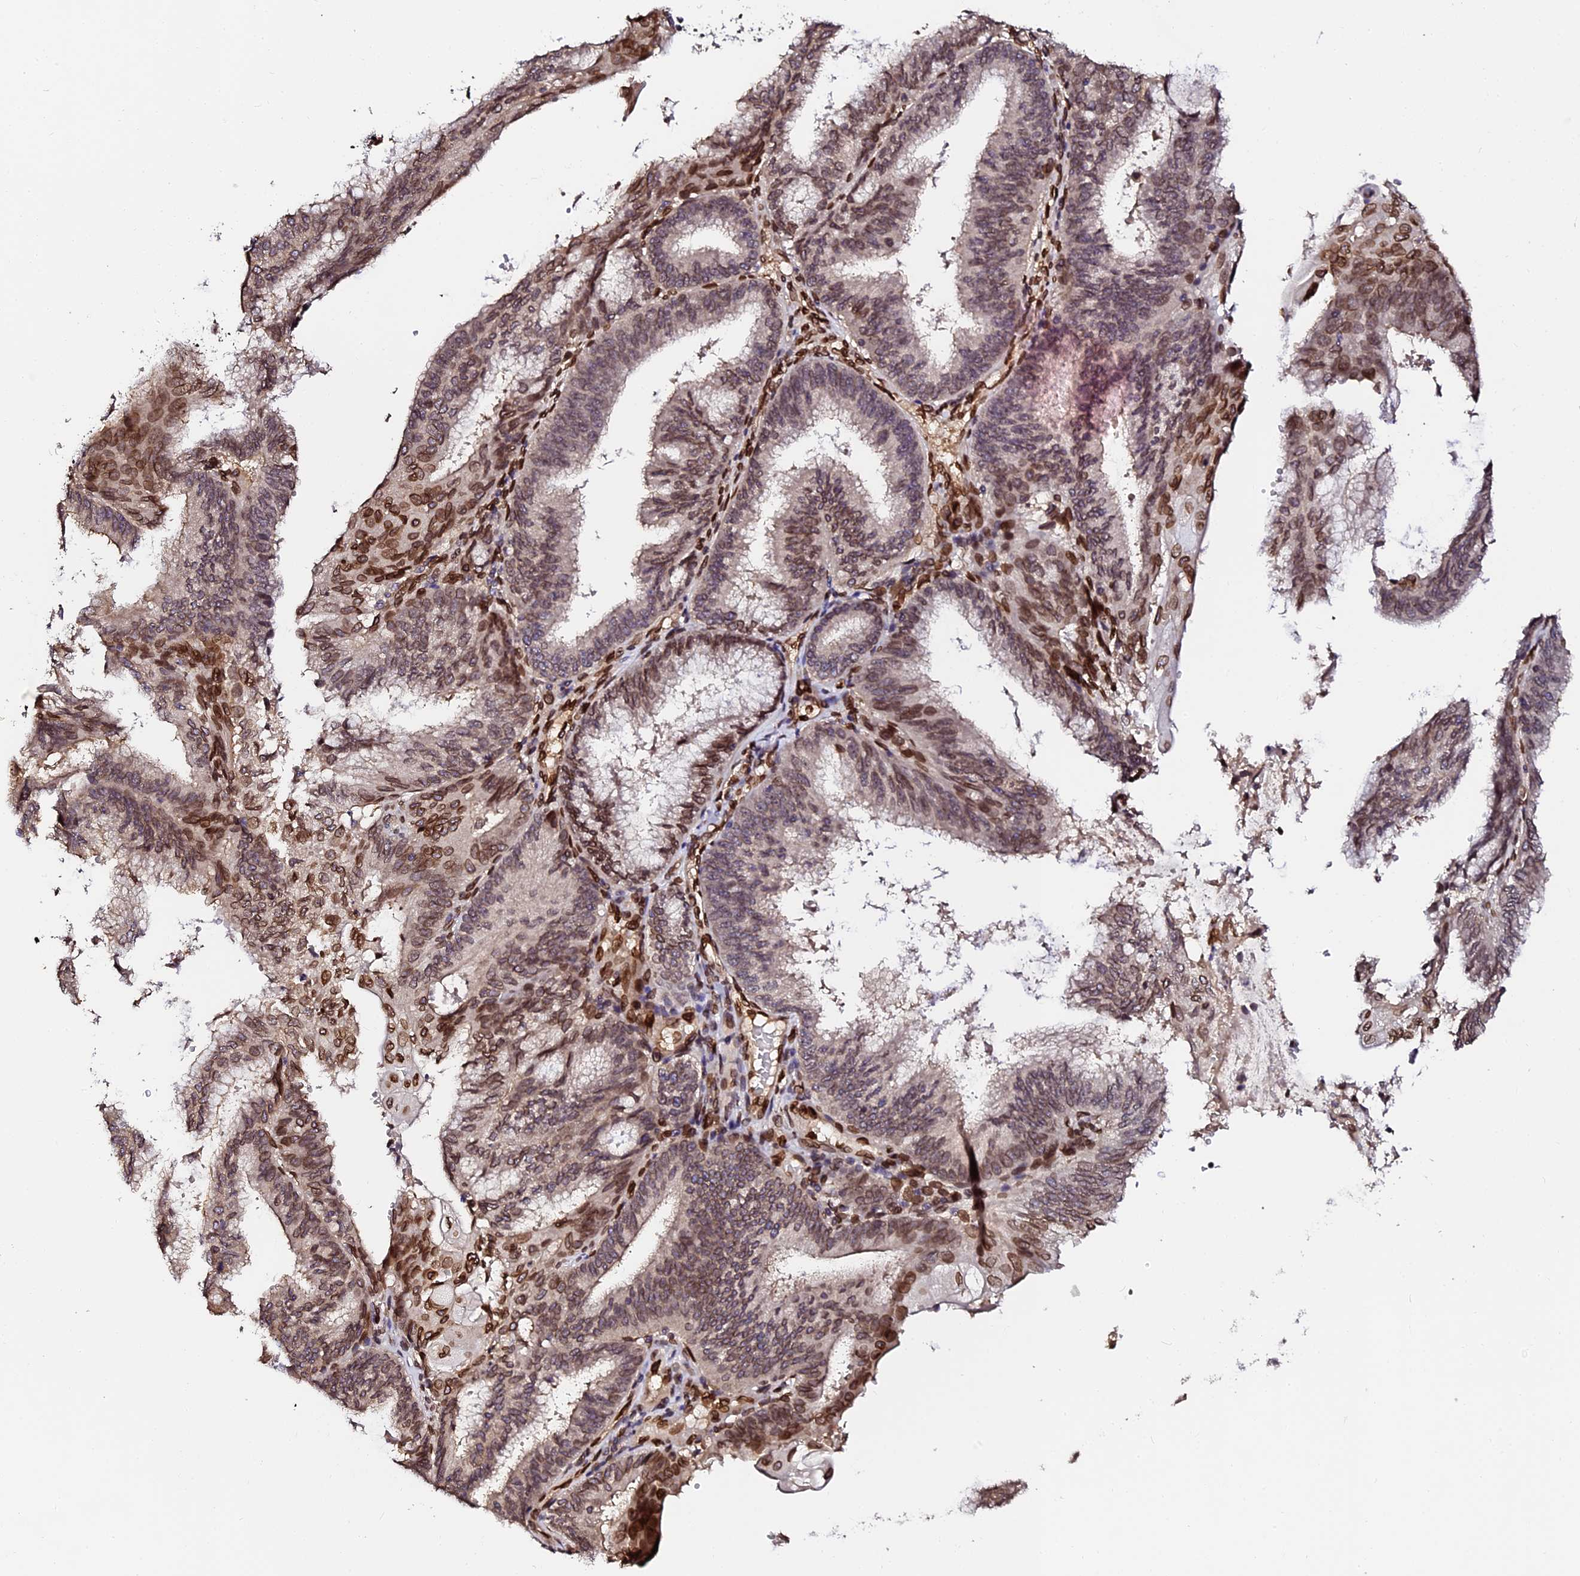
{"staining": {"intensity": "strong", "quantity": "<25%", "location": "cytoplasmic/membranous,nuclear"}, "tissue": "endometrial cancer", "cell_type": "Tumor cells", "image_type": "cancer", "snomed": [{"axis": "morphology", "description": "Adenocarcinoma, NOS"}, {"axis": "topography", "description": "Endometrium"}], "caption": "Protein staining of endometrial adenocarcinoma tissue displays strong cytoplasmic/membranous and nuclear staining in about <25% of tumor cells.", "gene": "ANAPC5", "patient": {"sex": "female", "age": 49}}